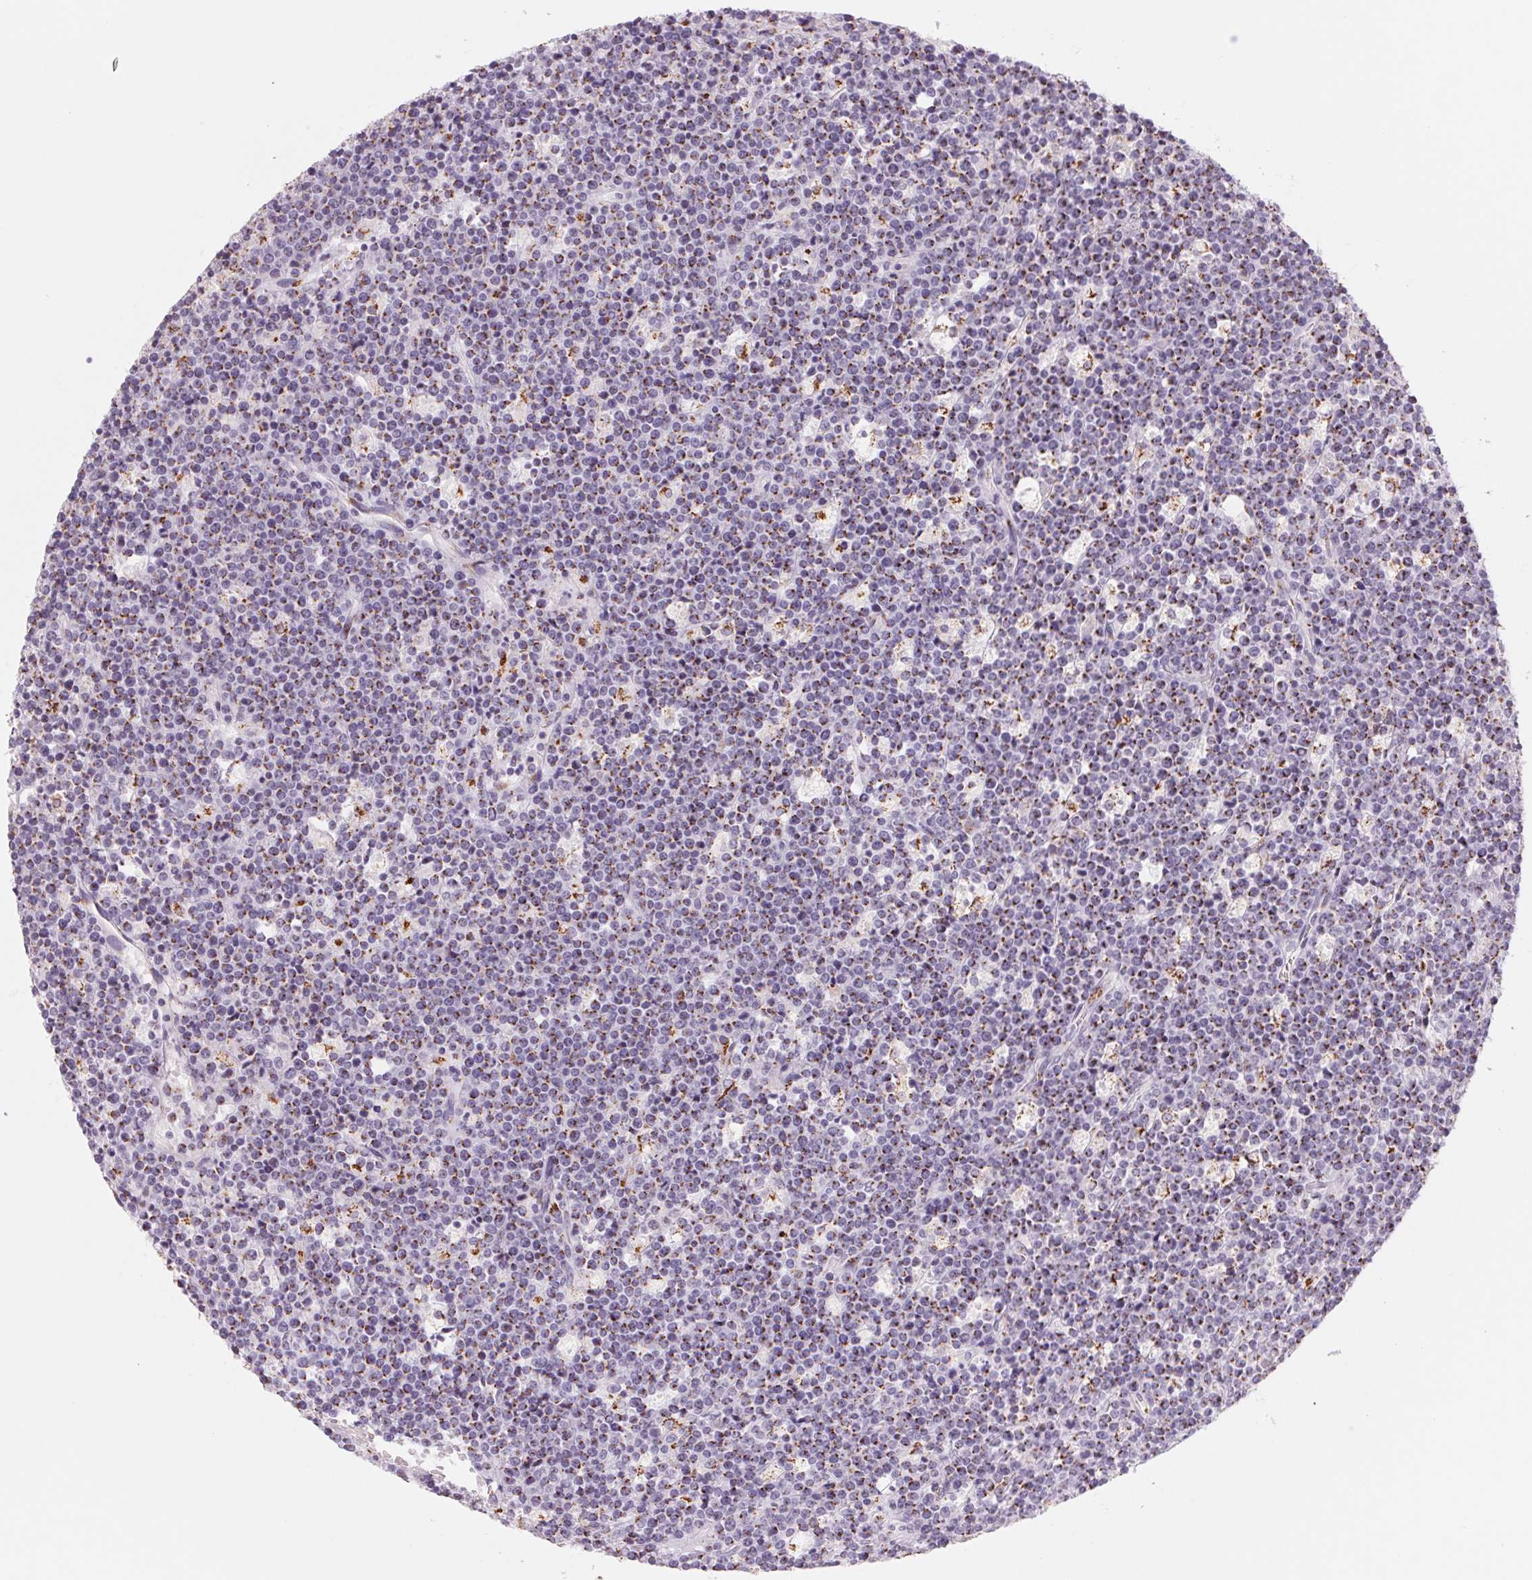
{"staining": {"intensity": "moderate", "quantity": "25%-75%", "location": "cytoplasmic/membranous"}, "tissue": "lymphoma", "cell_type": "Tumor cells", "image_type": "cancer", "snomed": [{"axis": "morphology", "description": "Malignant lymphoma, non-Hodgkin's type, High grade"}, {"axis": "topography", "description": "Ovary"}], "caption": "High-grade malignant lymphoma, non-Hodgkin's type was stained to show a protein in brown. There is medium levels of moderate cytoplasmic/membranous expression in about 25%-75% of tumor cells.", "gene": "GALNT7", "patient": {"sex": "female", "age": 56}}